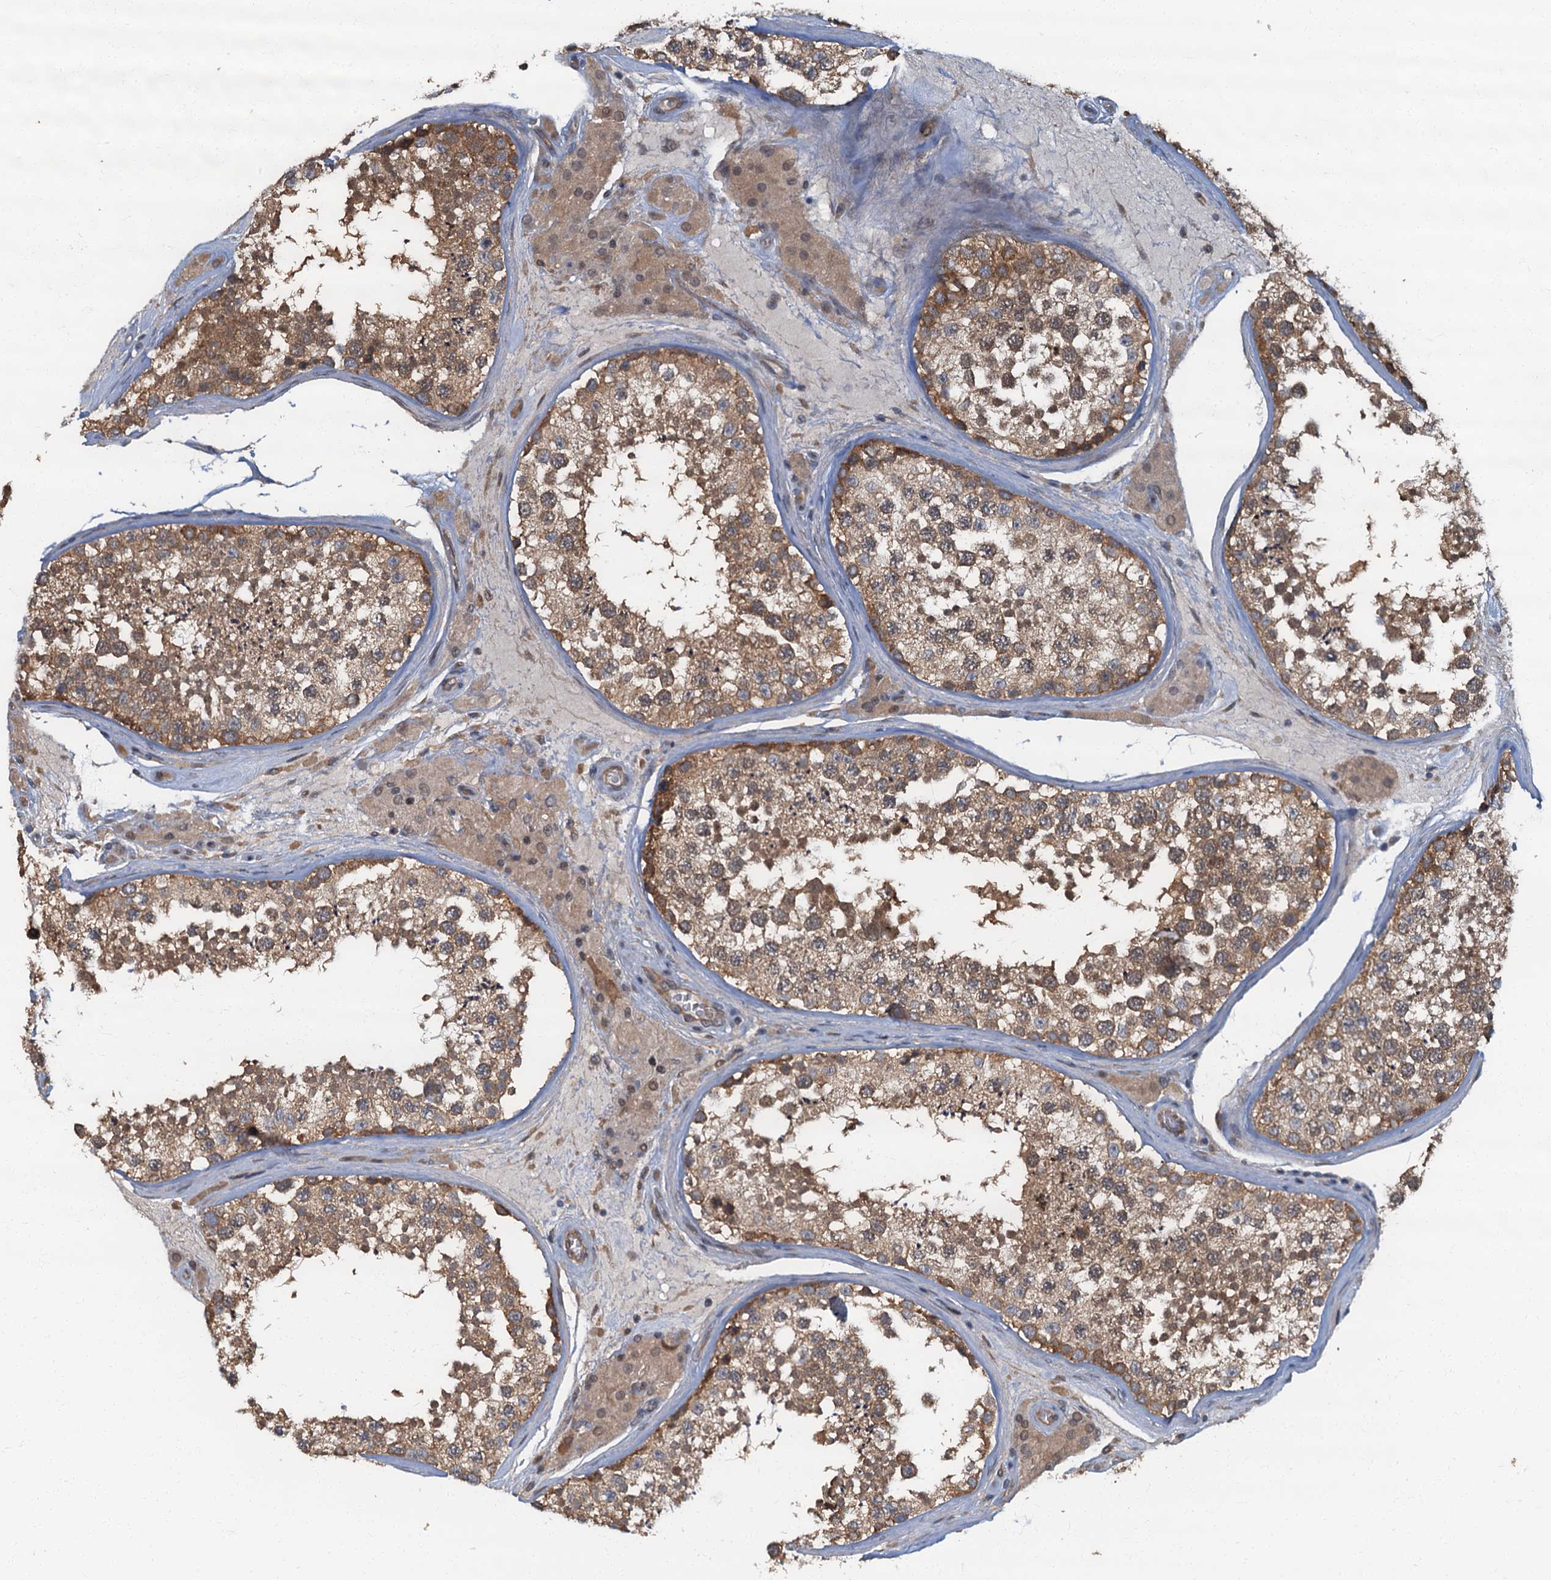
{"staining": {"intensity": "moderate", "quantity": ">75%", "location": "cytoplasmic/membranous,nuclear"}, "tissue": "testis", "cell_type": "Cells in seminiferous ducts", "image_type": "normal", "snomed": [{"axis": "morphology", "description": "Normal tissue, NOS"}, {"axis": "topography", "description": "Testis"}], "caption": "DAB (3,3'-diaminobenzidine) immunohistochemical staining of normal human testis displays moderate cytoplasmic/membranous,nuclear protein staining in approximately >75% of cells in seminiferous ducts. The staining was performed using DAB (3,3'-diaminobenzidine) to visualize the protein expression in brown, while the nuclei were stained in blue with hematoxylin (Magnification: 20x).", "gene": "TBCK", "patient": {"sex": "male", "age": 46}}